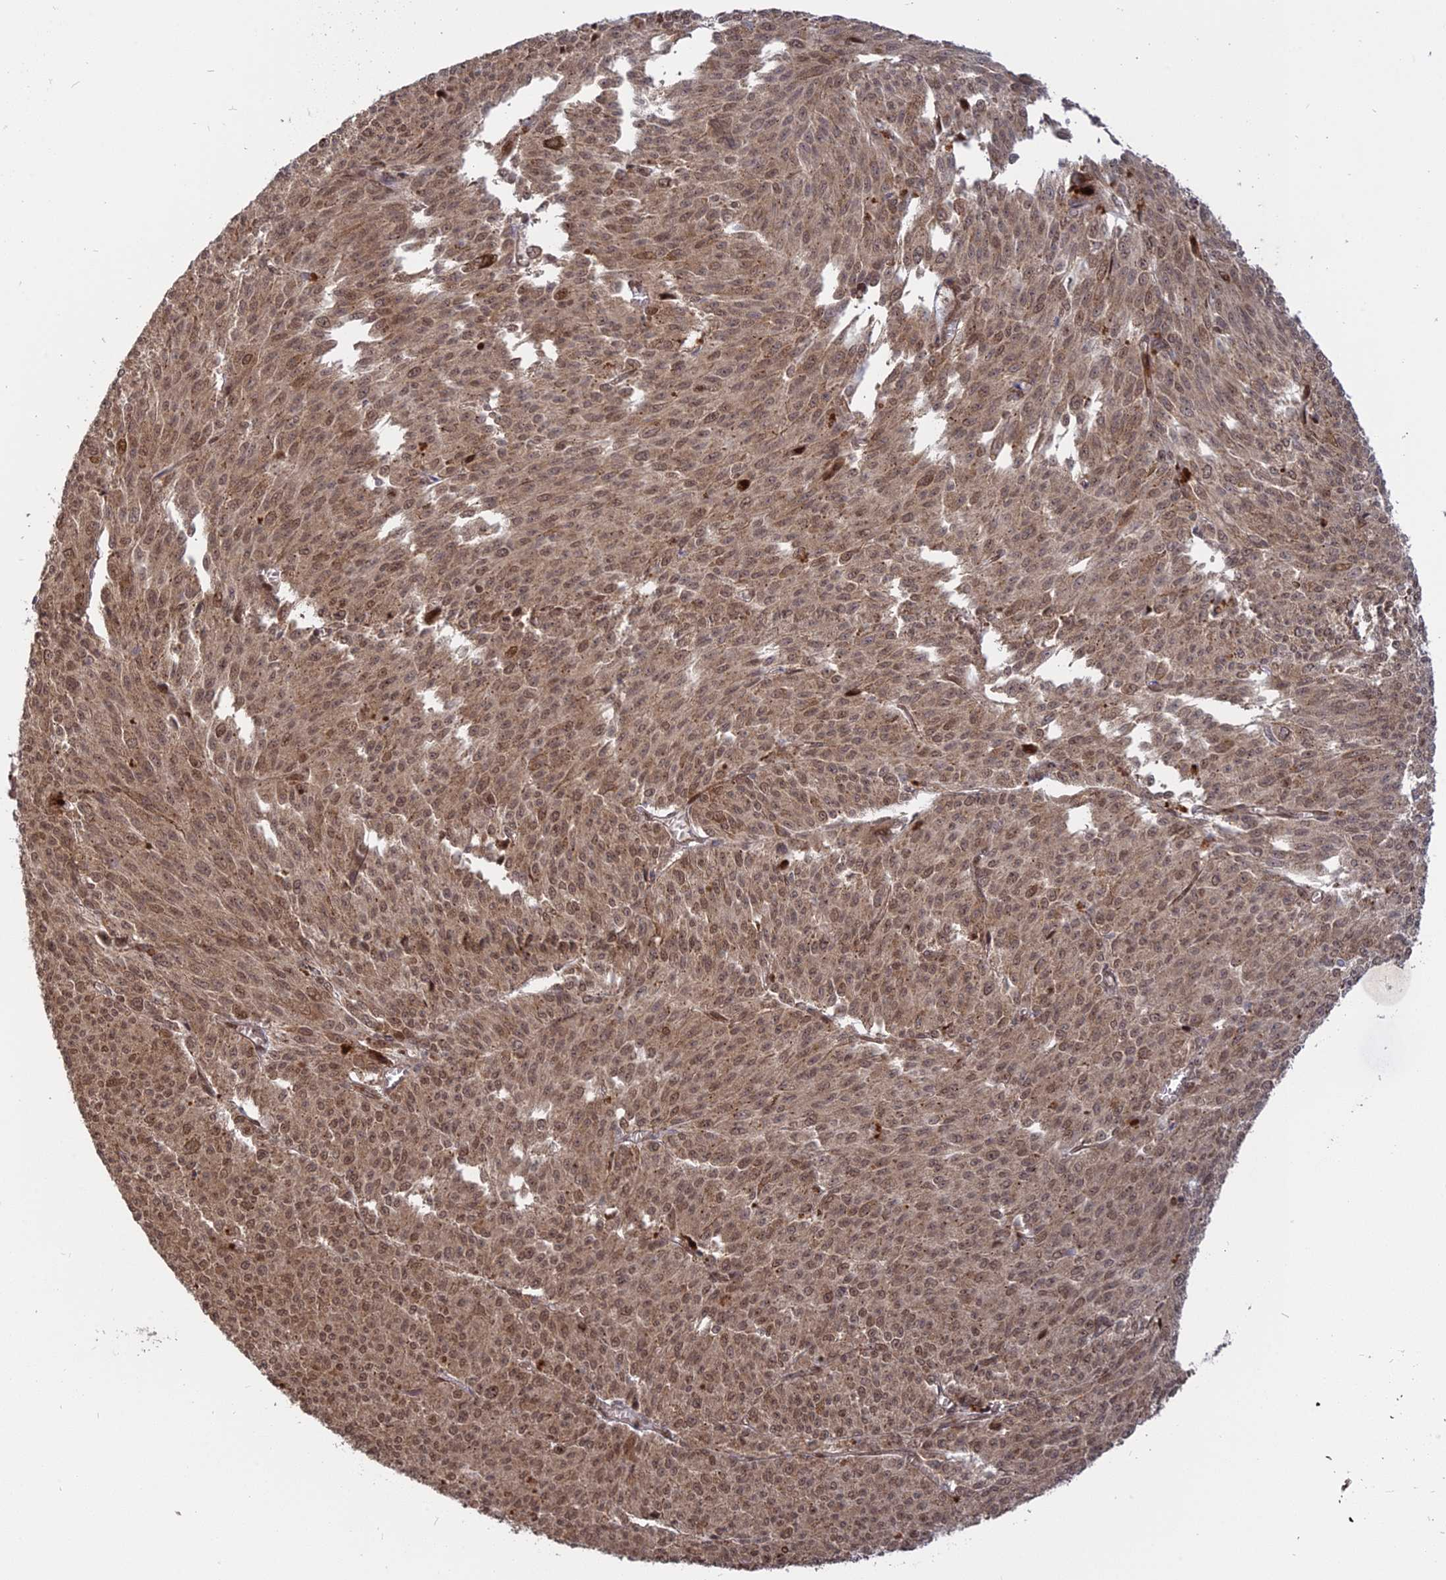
{"staining": {"intensity": "moderate", "quantity": ">75%", "location": "nuclear"}, "tissue": "melanoma", "cell_type": "Tumor cells", "image_type": "cancer", "snomed": [{"axis": "morphology", "description": "Malignant melanoma, NOS"}, {"axis": "topography", "description": "Skin"}], "caption": "This image exhibits melanoma stained with immunohistochemistry (IHC) to label a protein in brown. The nuclear of tumor cells show moderate positivity for the protein. Nuclei are counter-stained blue.", "gene": "PKIG", "patient": {"sex": "female", "age": 52}}